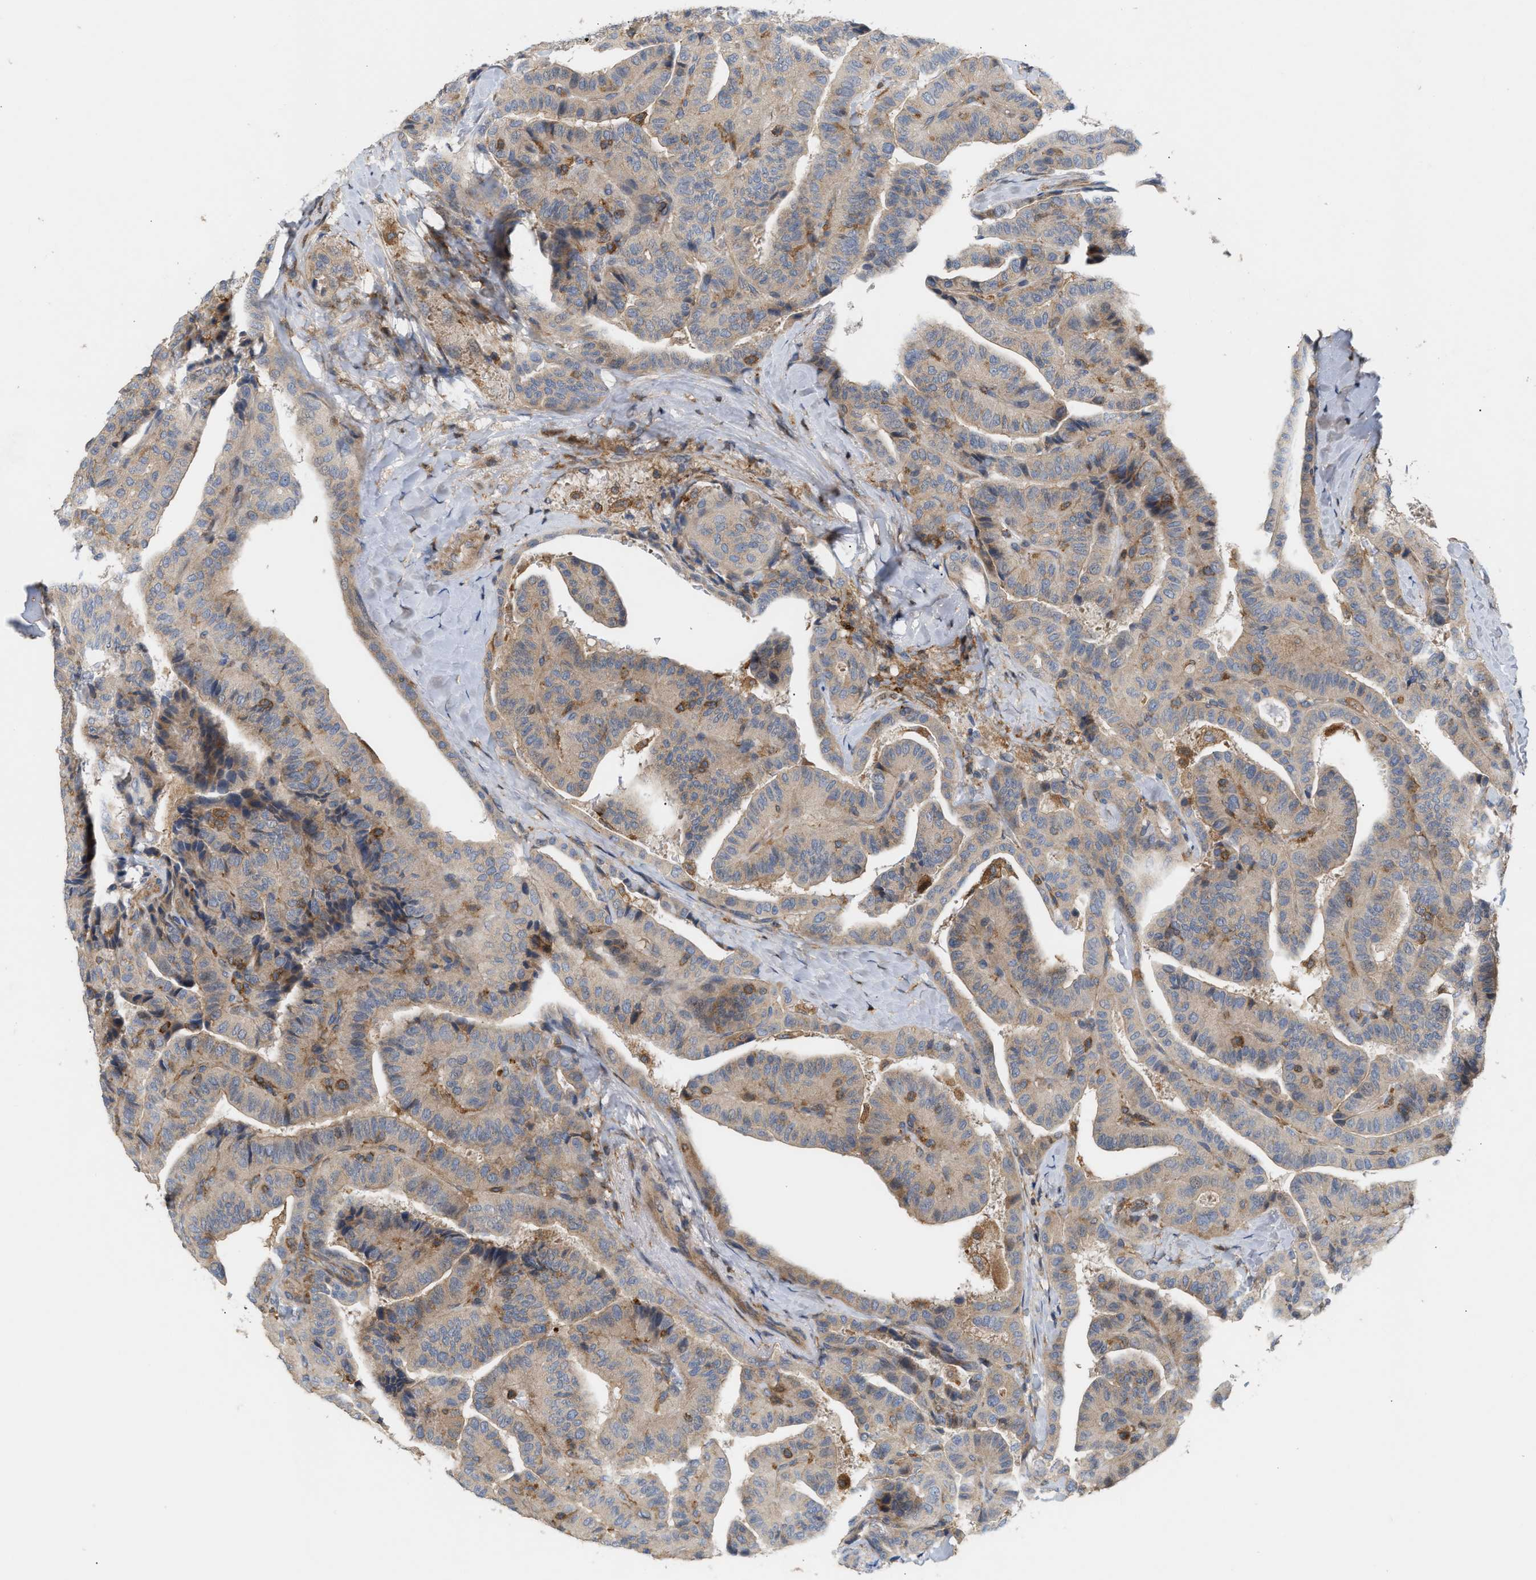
{"staining": {"intensity": "weak", "quantity": ">75%", "location": "cytoplasmic/membranous"}, "tissue": "thyroid cancer", "cell_type": "Tumor cells", "image_type": "cancer", "snomed": [{"axis": "morphology", "description": "Papillary adenocarcinoma, NOS"}, {"axis": "topography", "description": "Thyroid gland"}], "caption": "Protein positivity by immunohistochemistry shows weak cytoplasmic/membranous positivity in approximately >75% of tumor cells in thyroid cancer. Immunohistochemistry stains the protein of interest in brown and the nuclei are stained blue.", "gene": "DBNL", "patient": {"sex": "male", "age": 77}}